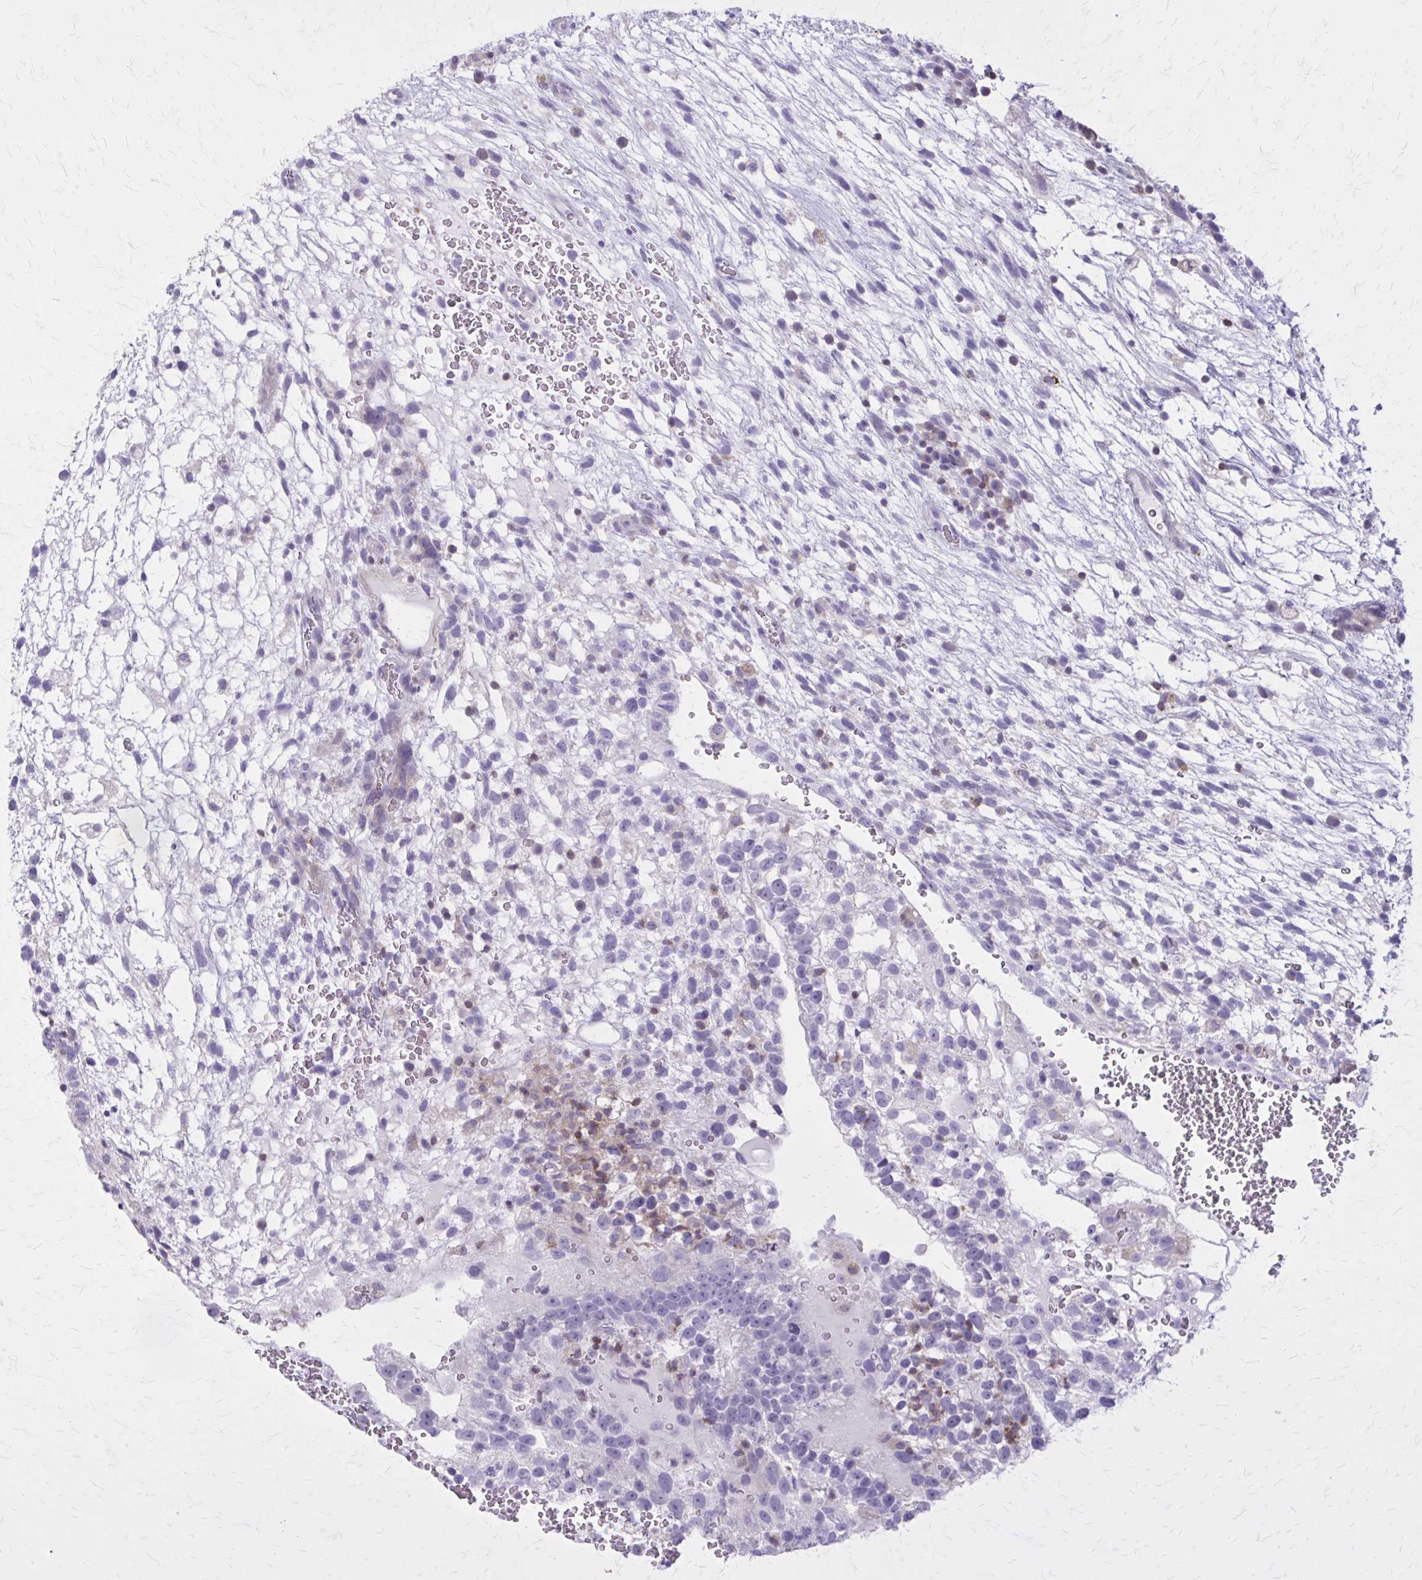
{"staining": {"intensity": "negative", "quantity": "none", "location": "none"}, "tissue": "testis cancer", "cell_type": "Tumor cells", "image_type": "cancer", "snomed": [{"axis": "morphology", "description": "Normal tissue, NOS"}, {"axis": "morphology", "description": "Carcinoma, Embryonal, NOS"}, {"axis": "topography", "description": "Testis"}], "caption": "Immunohistochemistry (IHC) of testis embryonal carcinoma shows no expression in tumor cells.", "gene": "PITPNM1", "patient": {"sex": "male", "age": 32}}